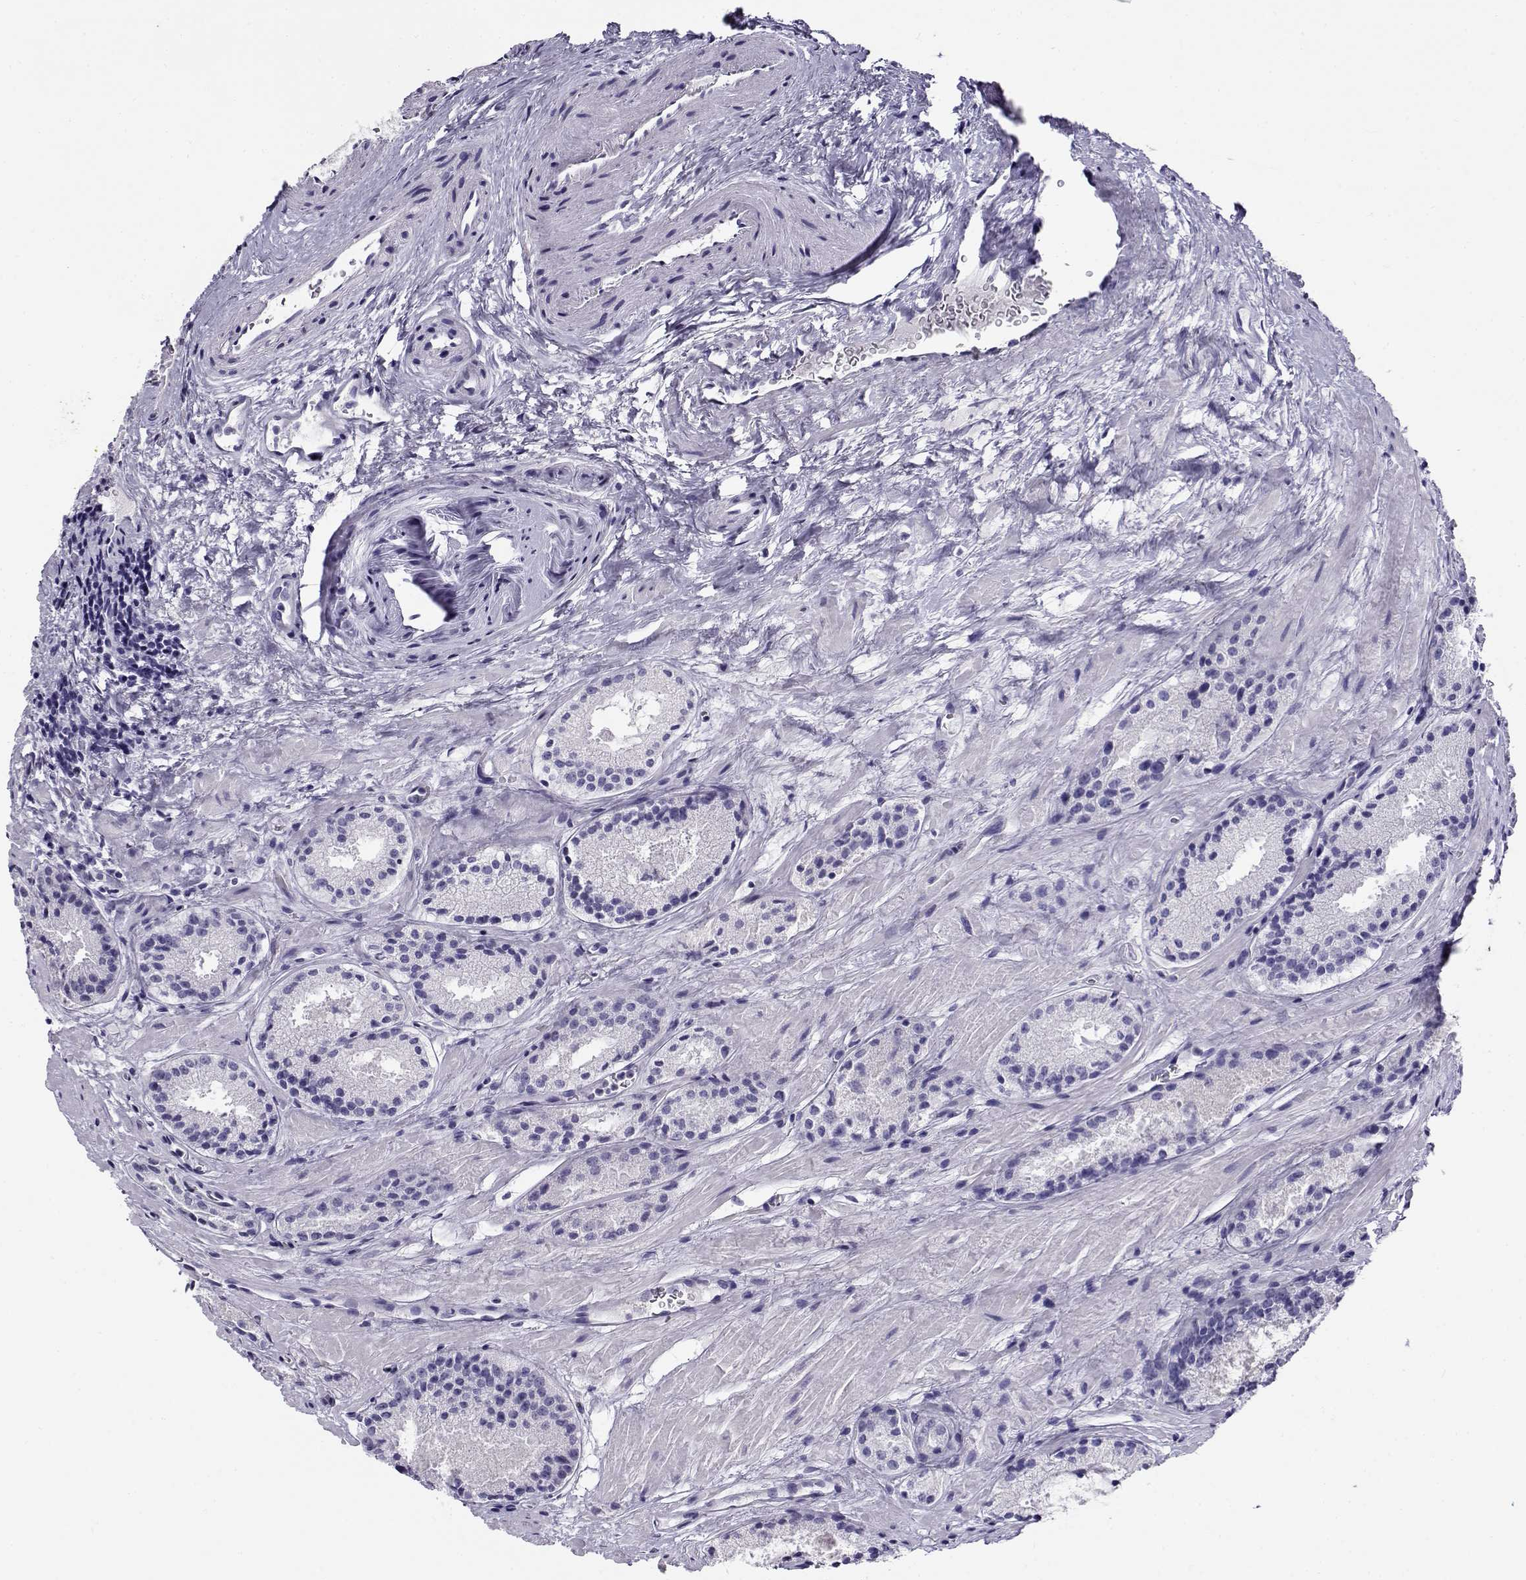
{"staining": {"intensity": "negative", "quantity": "none", "location": "none"}, "tissue": "prostate cancer", "cell_type": "Tumor cells", "image_type": "cancer", "snomed": [{"axis": "morphology", "description": "Adenocarcinoma, NOS"}, {"axis": "morphology", "description": "Adenocarcinoma, High grade"}, {"axis": "topography", "description": "Prostate"}], "caption": "The immunohistochemistry (IHC) histopathology image has no significant staining in tumor cells of prostate cancer (adenocarcinoma) tissue.", "gene": "RHOXF2", "patient": {"sex": "male", "age": 62}}